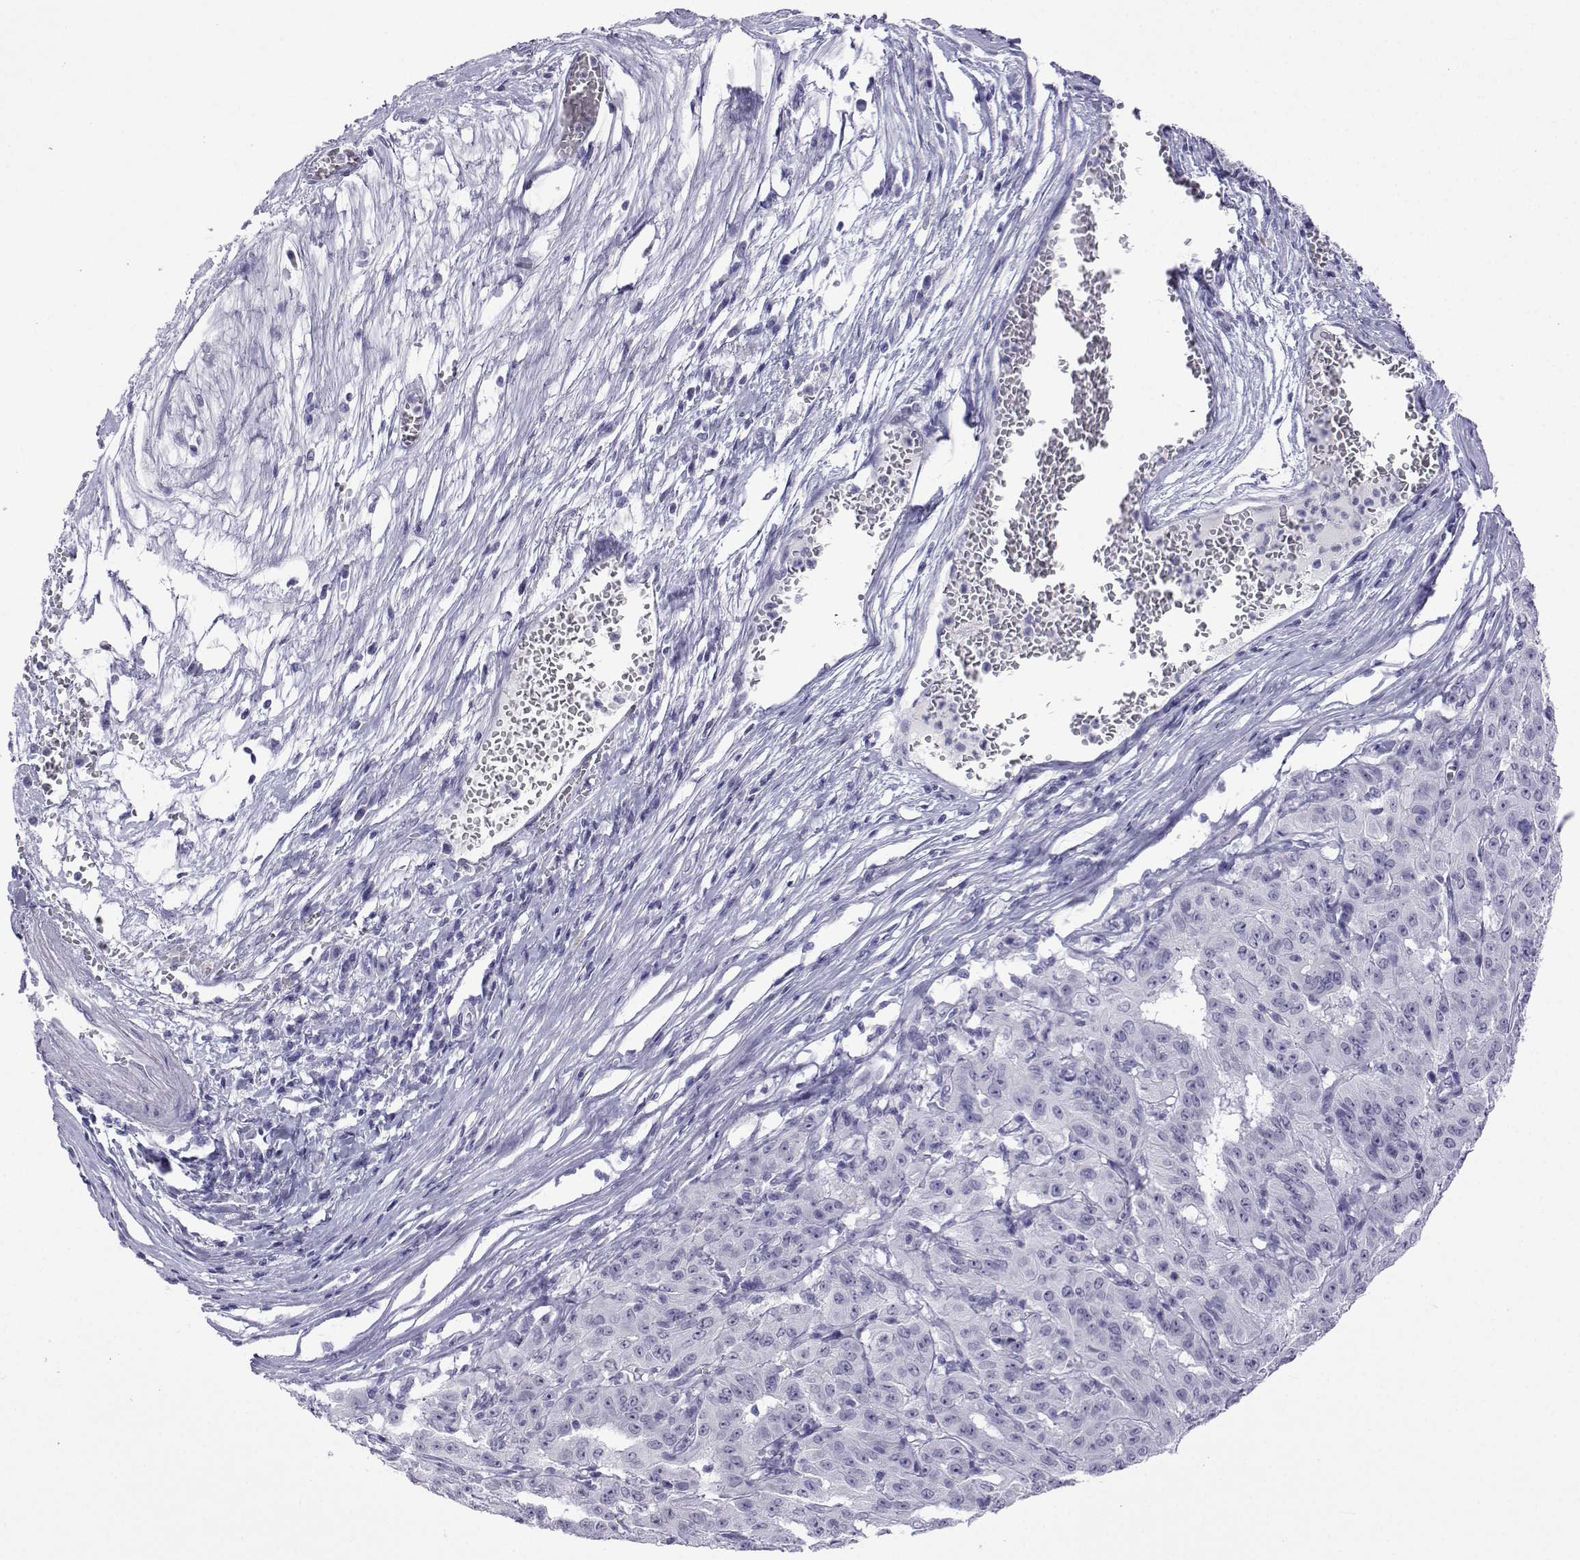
{"staining": {"intensity": "negative", "quantity": "none", "location": "none"}, "tissue": "pancreatic cancer", "cell_type": "Tumor cells", "image_type": "cancer", "snomed": [{"axis": "morphology", "description": "Adenocarcinoma, NOS"}, {"axis": "topography", "description": "Pancreas"}], "caption": "Tumor cells show no significant protein expression in pancreatic cancer (adenocarcinoma).", "gene": "ACTL7A", "patient": {"sex": "male", "age": 63}}